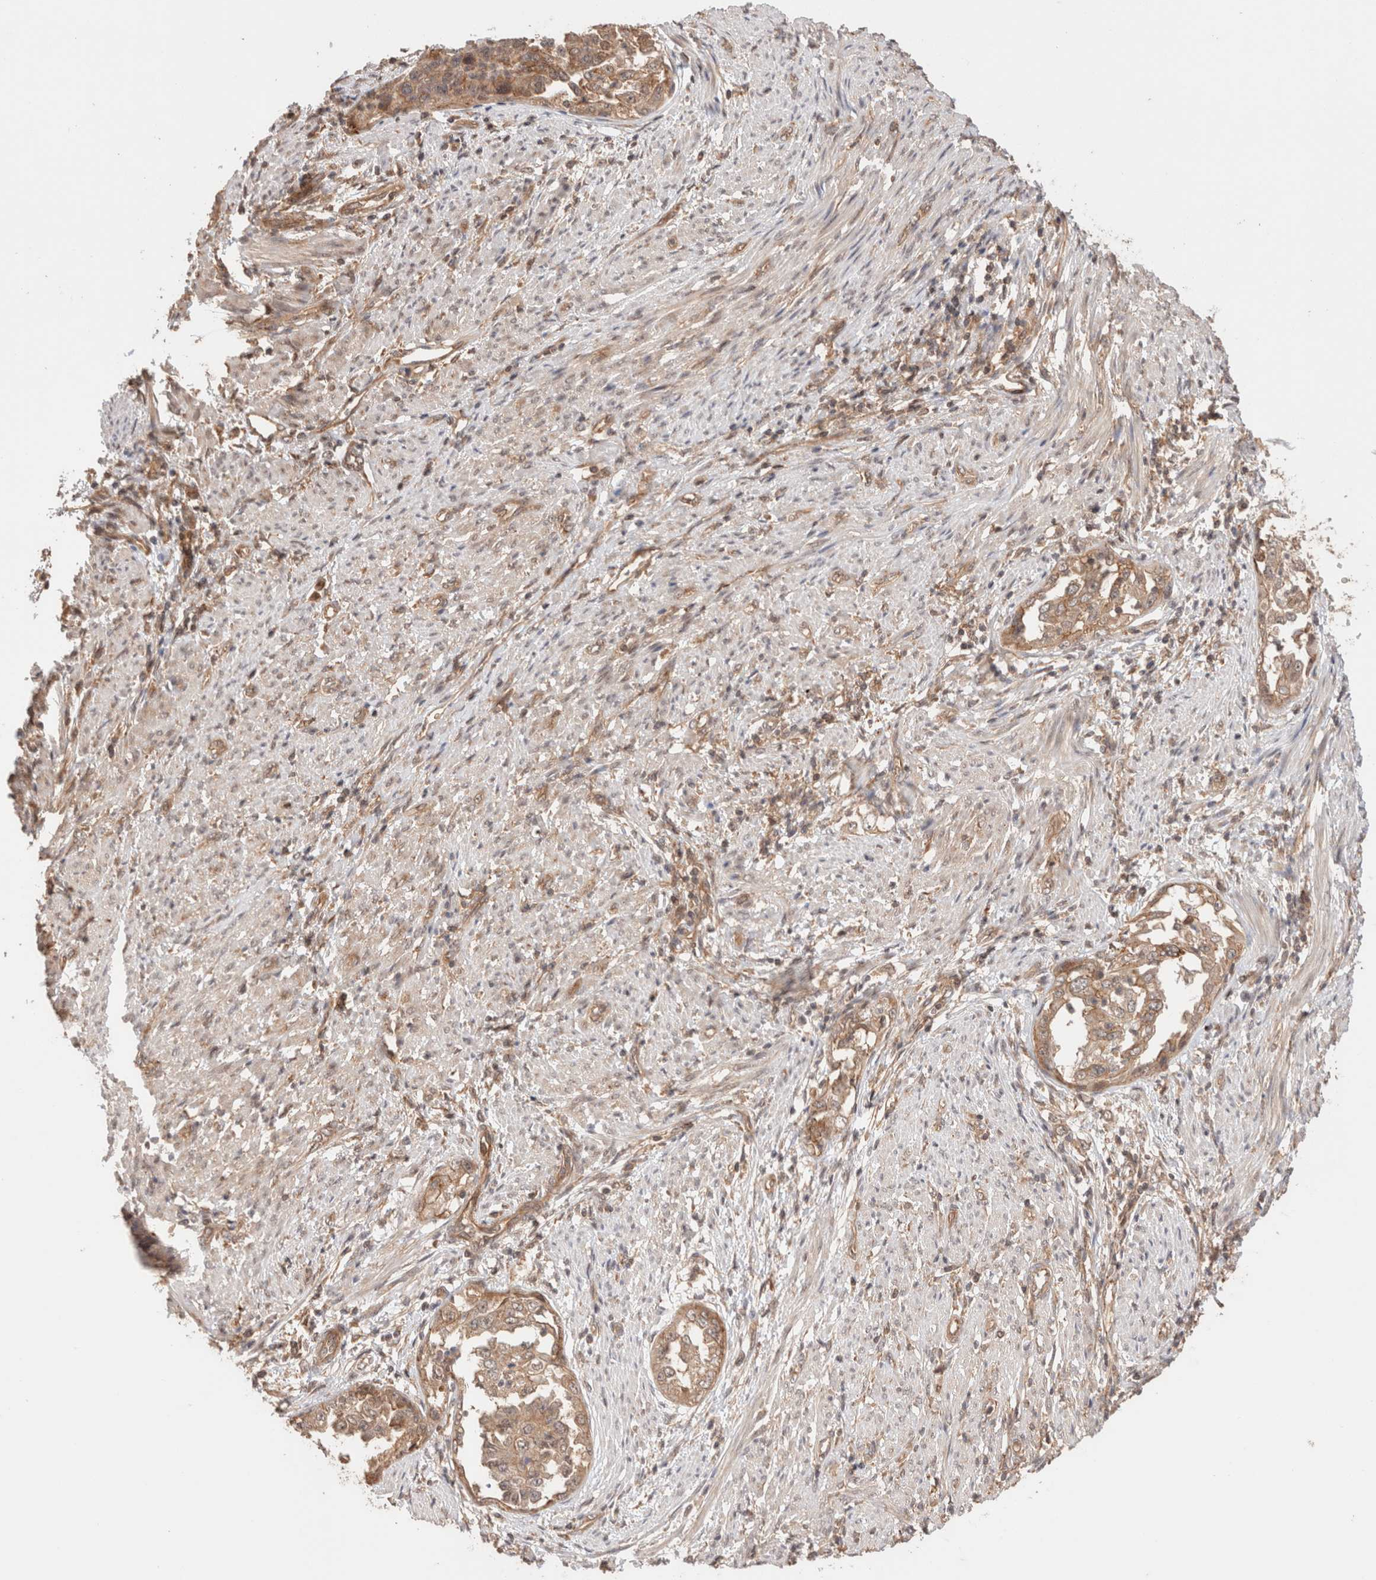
{"staining": {"intensity": "moderate", "quantity": ">75%", "location": "cytoplasmic/membranous,nuclear"}, "tissue": "endometrial cancer", "cell_type": "Tumor cells", "image_type": "cancer", "snomed": [{"axis": "morphology", "description": "Adenocarcinoma, NOS"}, {"axis": "topography", "description": "Endometrium"}], "caption": "Immunohistochemistry staining of adenocarcinoma (endometrial), which demonstrates medium levels of moderate cytoplasmic/membranous and nuclear positivity in about >75% of tumor cells indicating moderate cytoplasmic/membranous and nuclear protein expression. The staining was performed using DAB (3,3'-diaminobenzidine) (brown) for protein detection and nuclei were counterstained in hematoxylin (blue).", "gene": "SIKE1", "patient": {"sex": "female", "age": 85}}